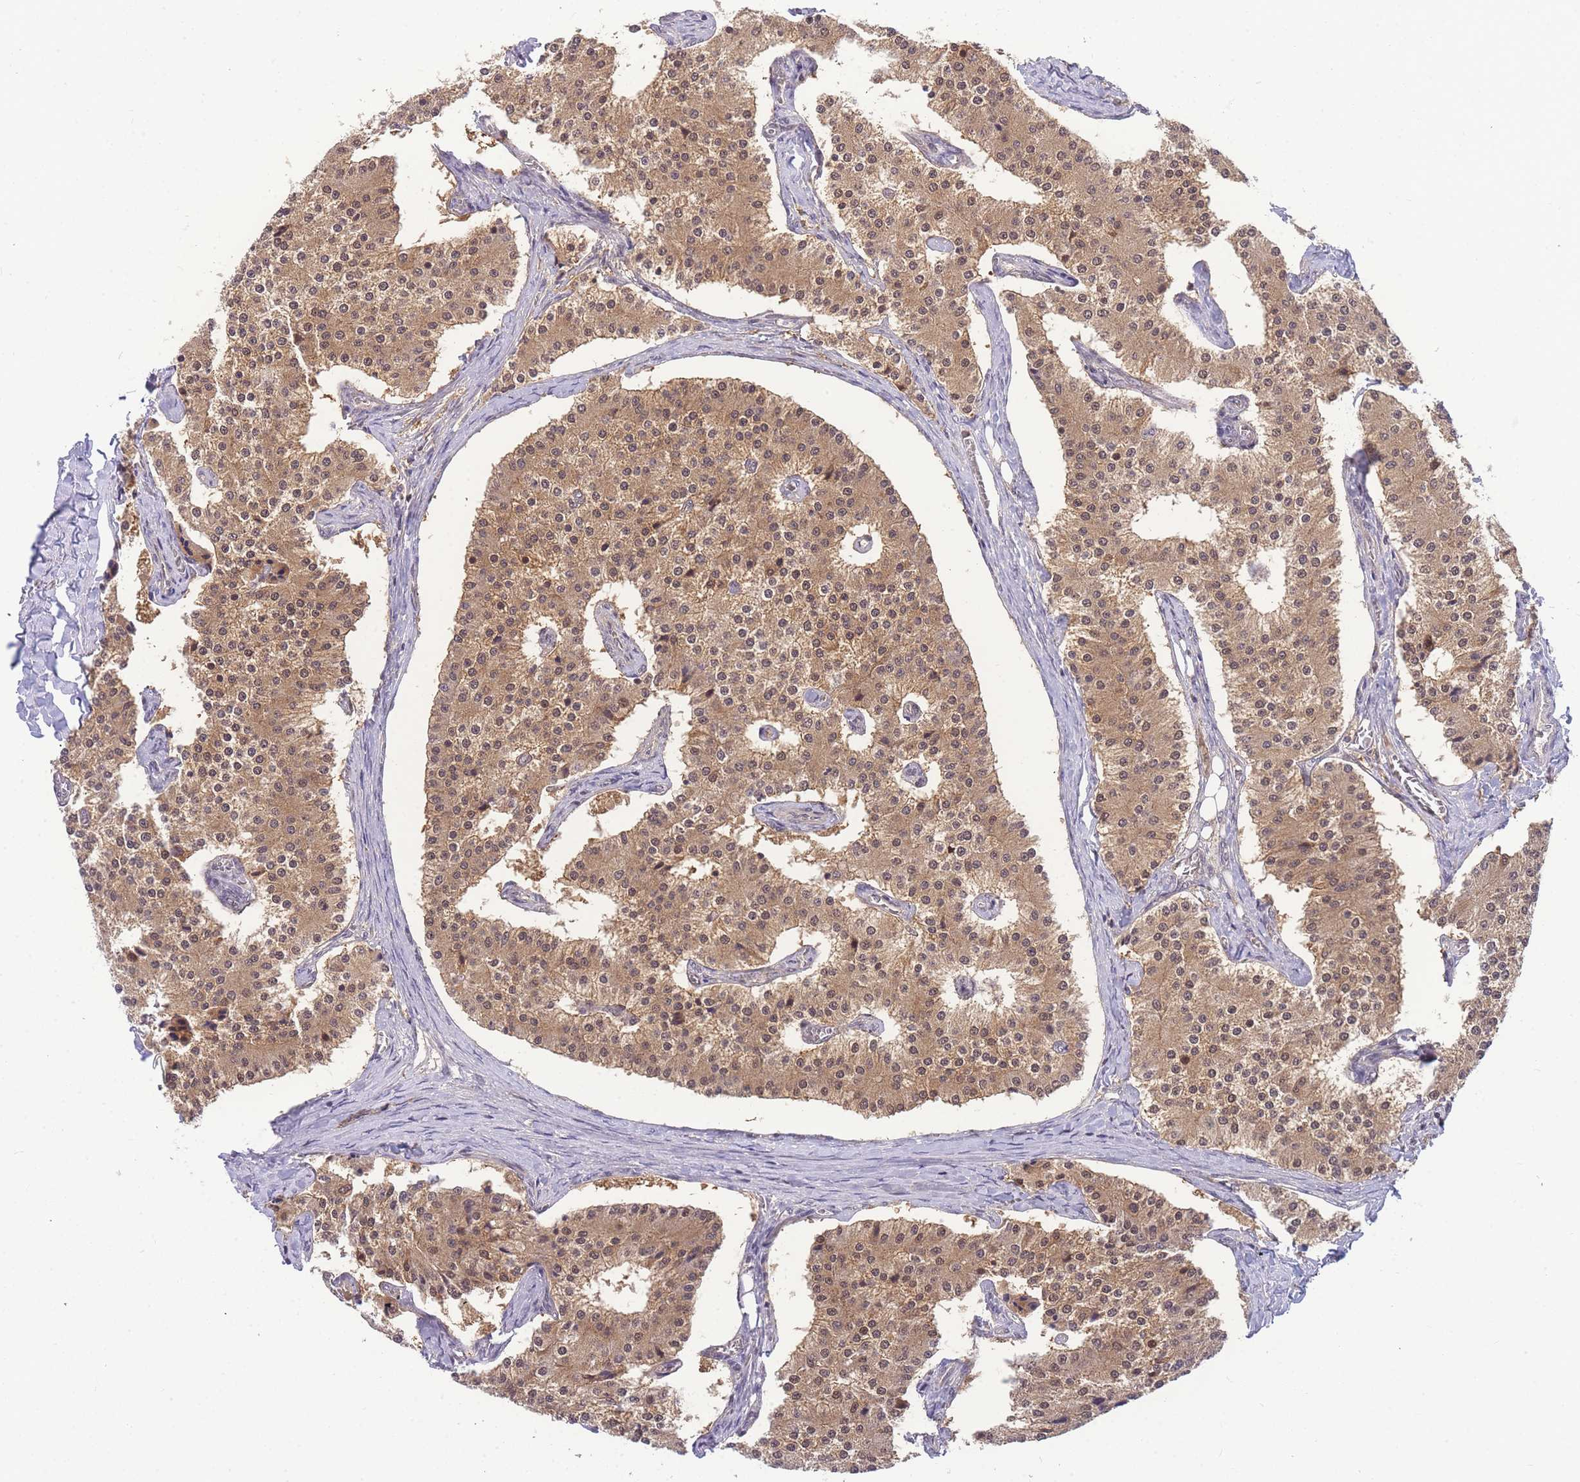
{"staining": {"intensity": "moderate", "quantity": ">75%", "location": "cytoplasmic/membranous,nuclear"}, "tissue": "carcinoid", "cell_type": "Tumor cells", "image_type": "cancer", "snomed": [{"axis": "morphology", "description": "Carcinoid, malignant, NOS"}, {"axis": "topography", "description": "Colon"}], "caption": "A micrograph of carcinoid stained for a protein reveals moderate cytoplasmic/membranous and nuclear brown staining in tumor cells. The protein is shown in brown color, while the nuclei are stained blue.", "gene": "KIAA1191", "patient": {"sex": "female", "age": 52}}